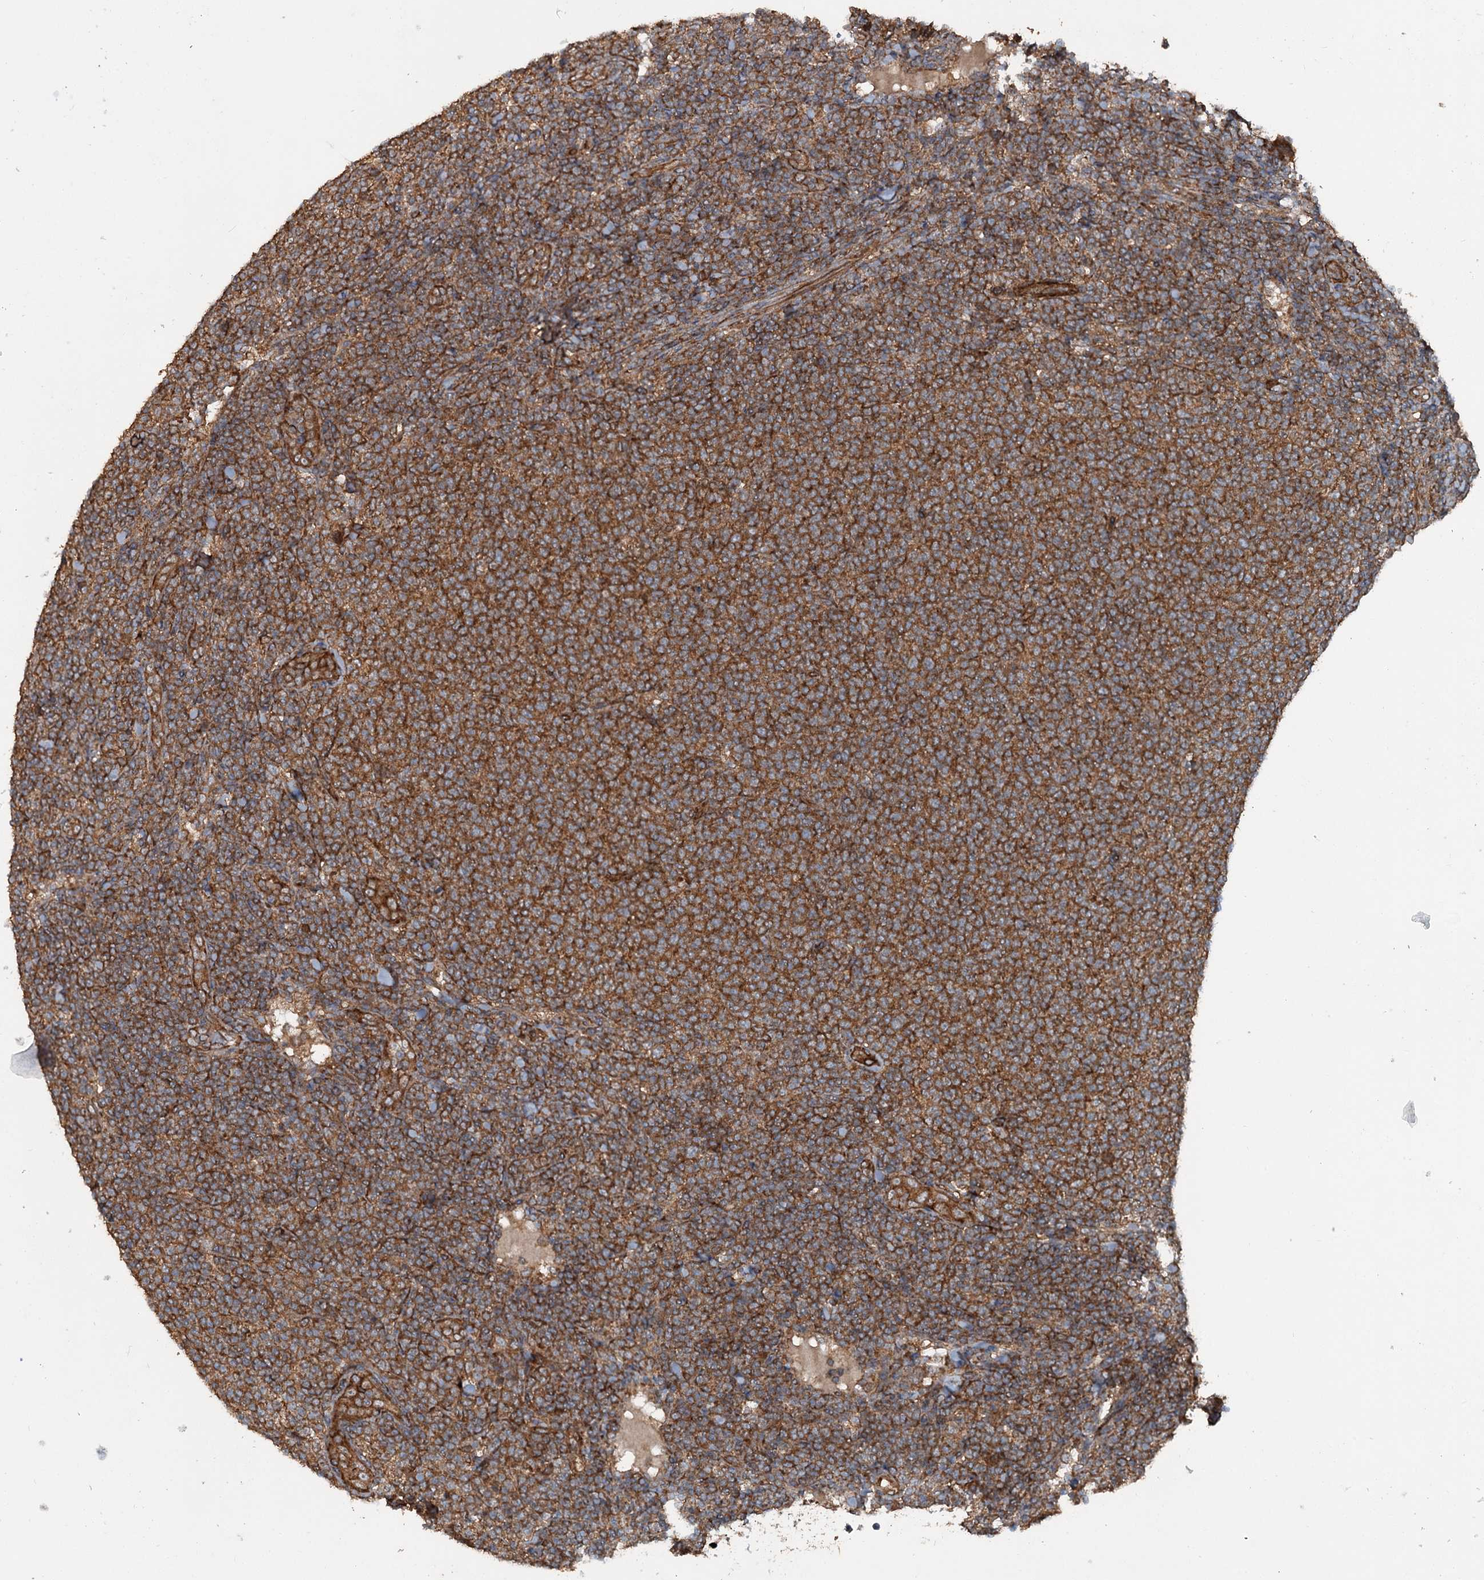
{"staining": {"intensity": "strong", "quantity": ">75%", "location": "cytoplasmic/membranous"}, "tissue": "lymphoma", "cell_type": "Tumor cells", "image_type": "cancer", "snomed": [{"axis": "morphology", "description": "Malignant lymphoma, non-Hodgkin's type, Low grade"}, {"axis": "topography", "description": "Lymph node"}], "caption": "Tumor cells display high levels of strong cytoplasmic/membranous positivity in approximately >75% of cells in malignant lymphoma, non-Hodgkin's type (low-grade). Nuclei are stained in blue.", "gene": "RNF214", "patient": {"sex": "male", "age": 66}}